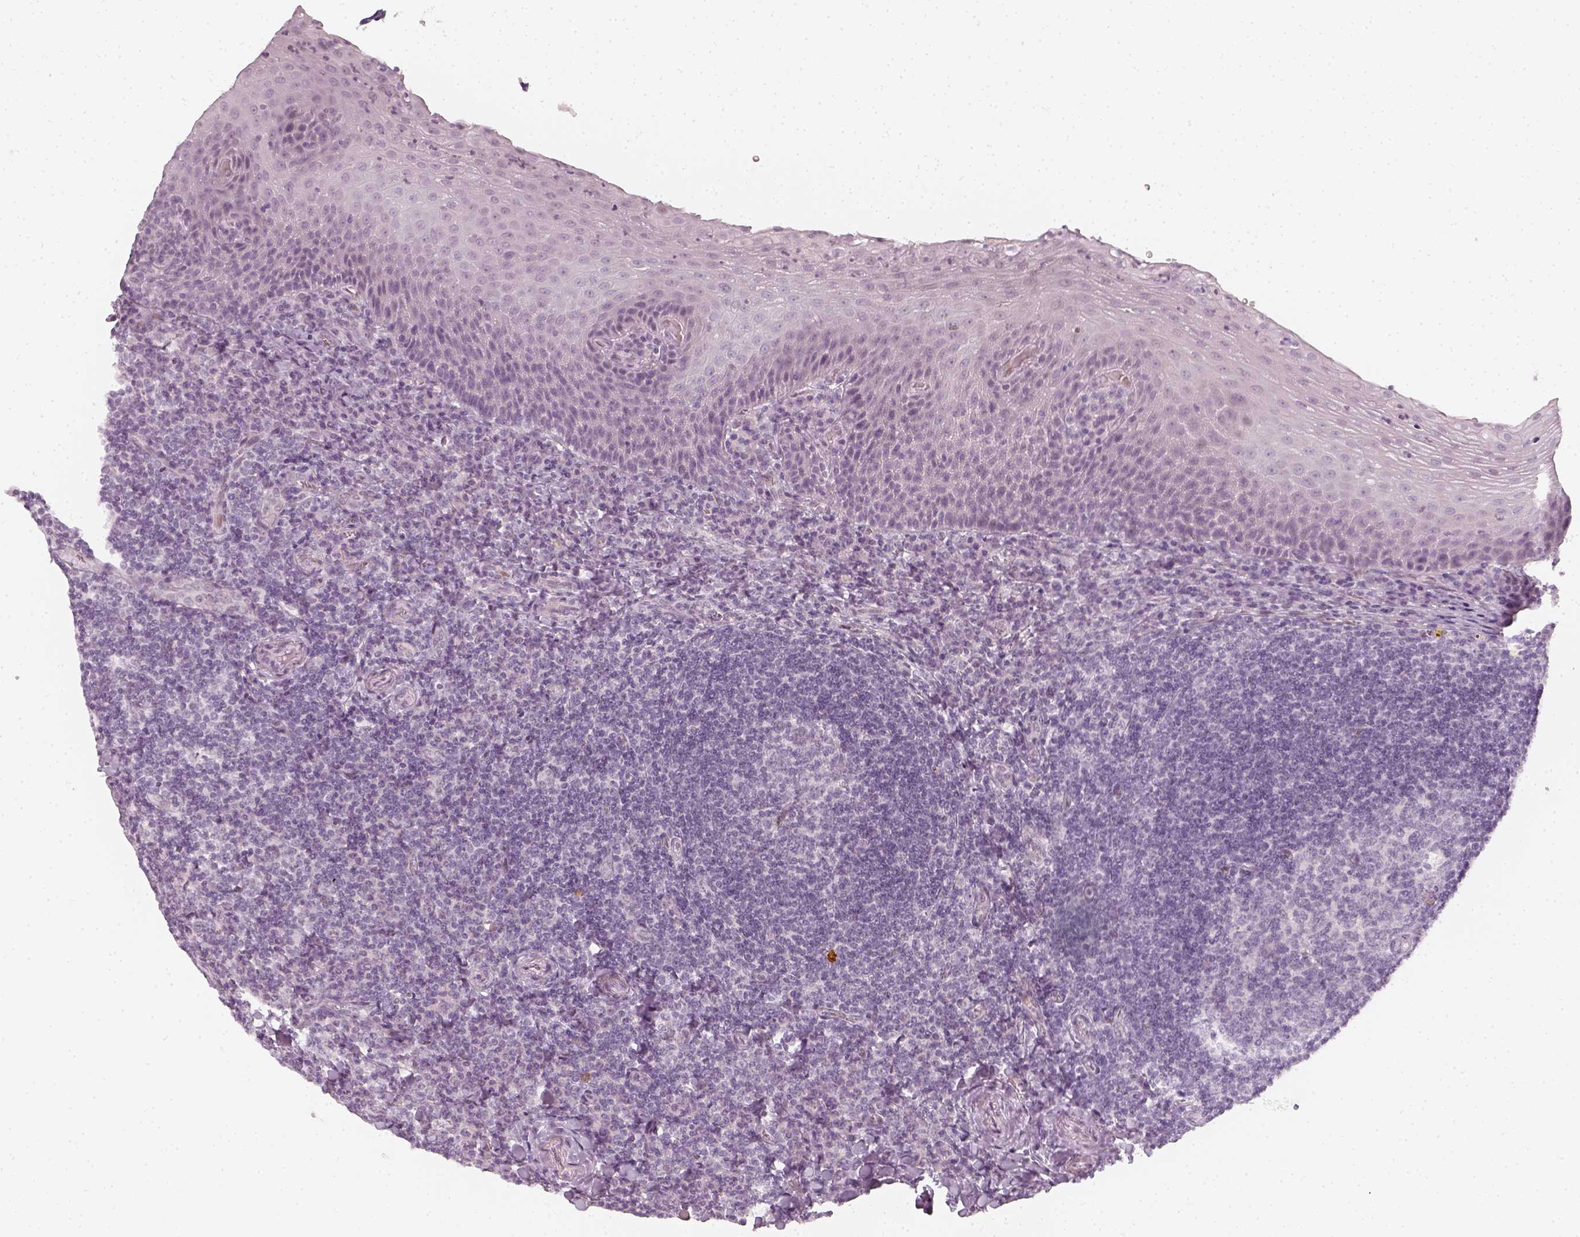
{"staining": {"intensity": "negative", "quantity": "none", "location": "none"}, "tissue": "tonsil", "cell_type": "Germinal center cells", "image_type": "normal", "snomed": [{"axis": "morphology", "description": "Normal tissue, NOS"}, {"axis": "morphology", "description": "Inflammation, NOS"}, {"axis": "topography", "description": "Tonsil"}], "caption": "Immunohistochemistry of normal human tonsil exhibits no positivity in germinal center cells.", "gene": "KRTAP2", "patient": {"sex": "female", "age": 31}}